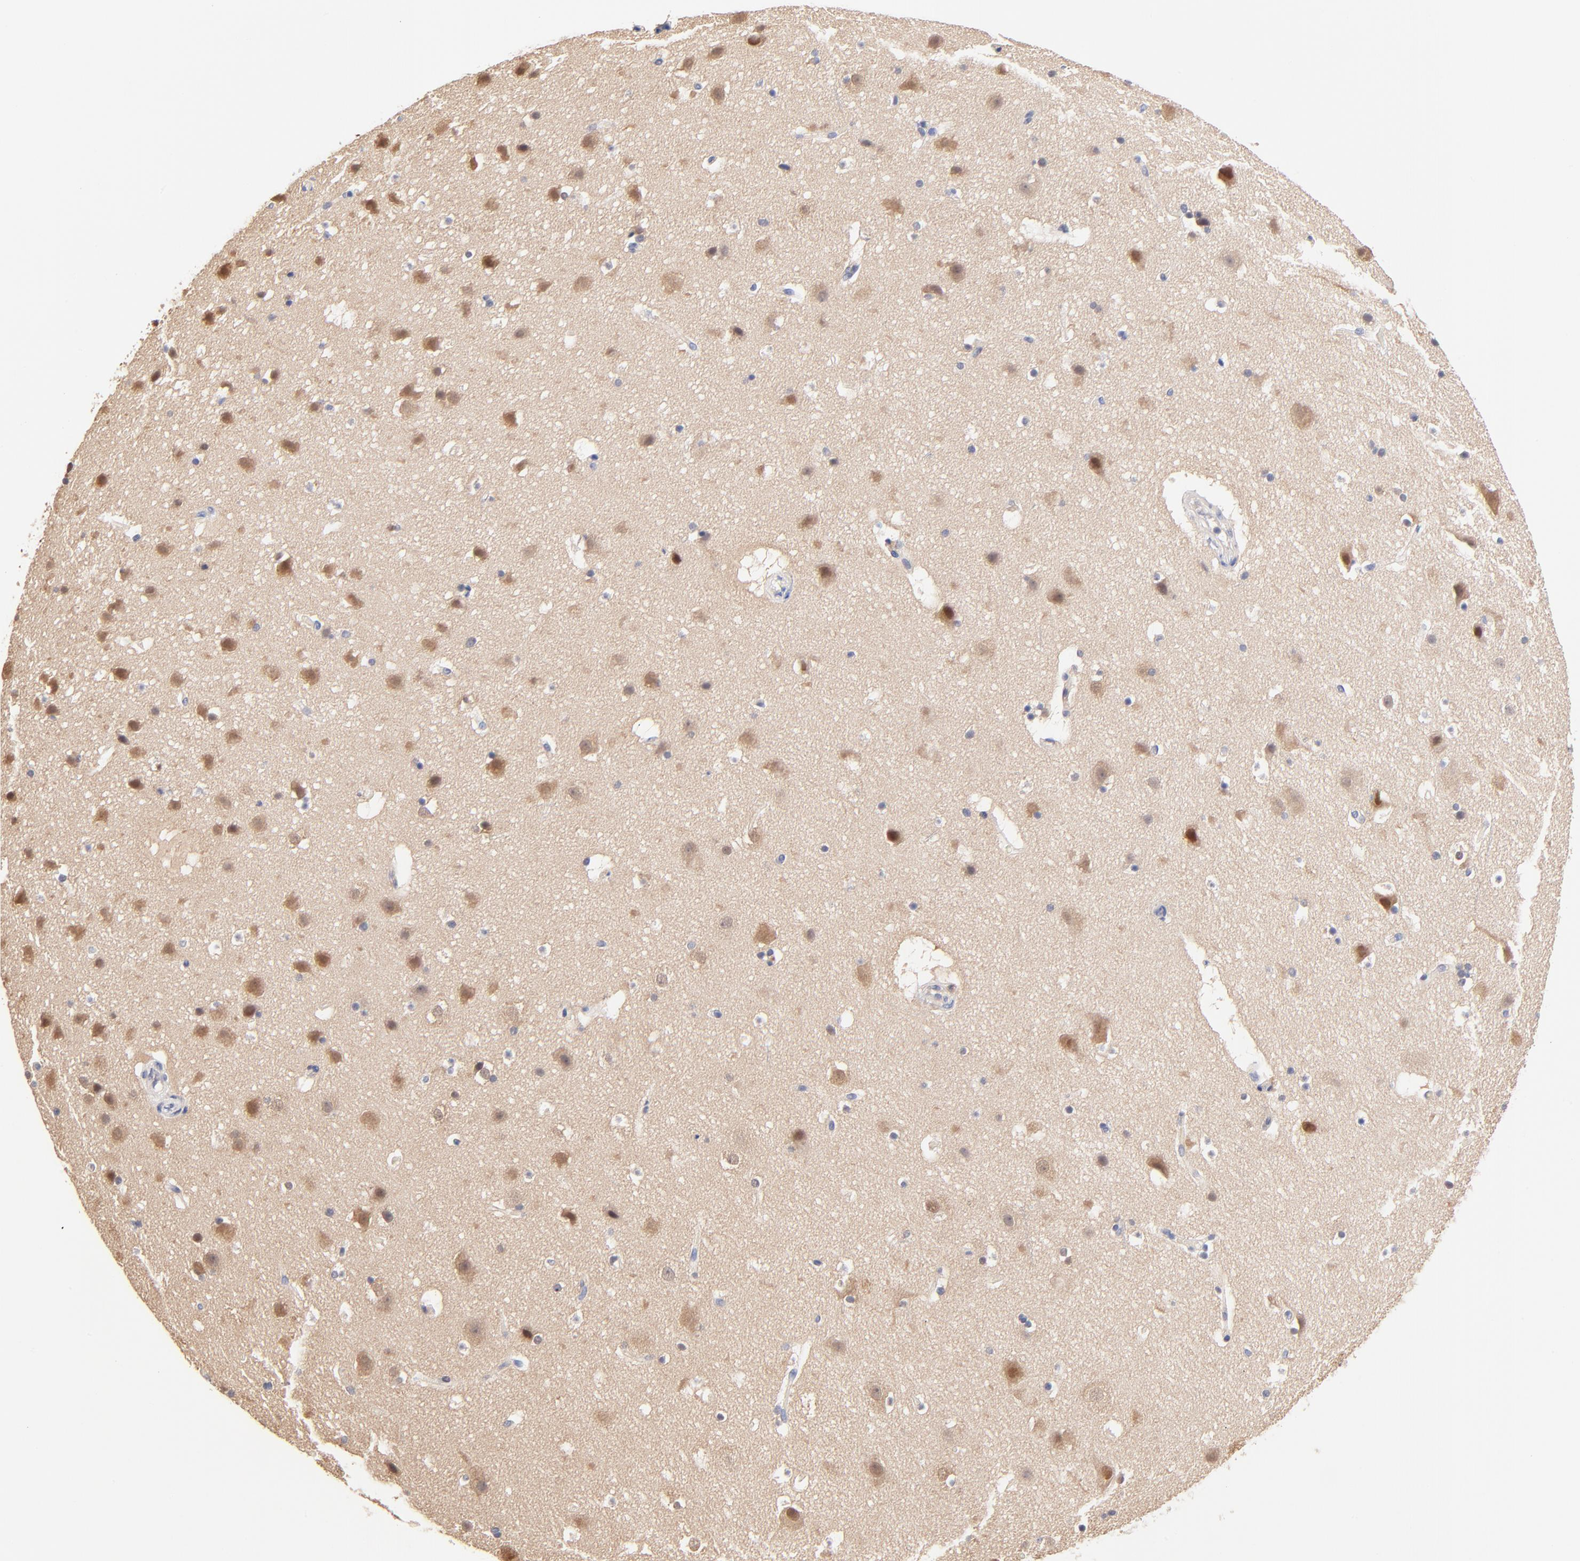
{"staining": {"intensity": "negative", "quantity": "none", "location": "none"}, "tissue": "cerebral cortex", "cell_type": "Endothelial cells", "image_type": "normal", "snomed": [{"axis": "morphology", "description": "Normal tissue, NOS"}, {"axis": "topography", "description": "Cerebral cortex"}], "caption": "Immunohistochemistry (IHC) of unremarkable cerebral cortex reveals no positivity in endothelial cells.", "gene": "TXNL1", "patient": {"sex": "male", "age": 45}}